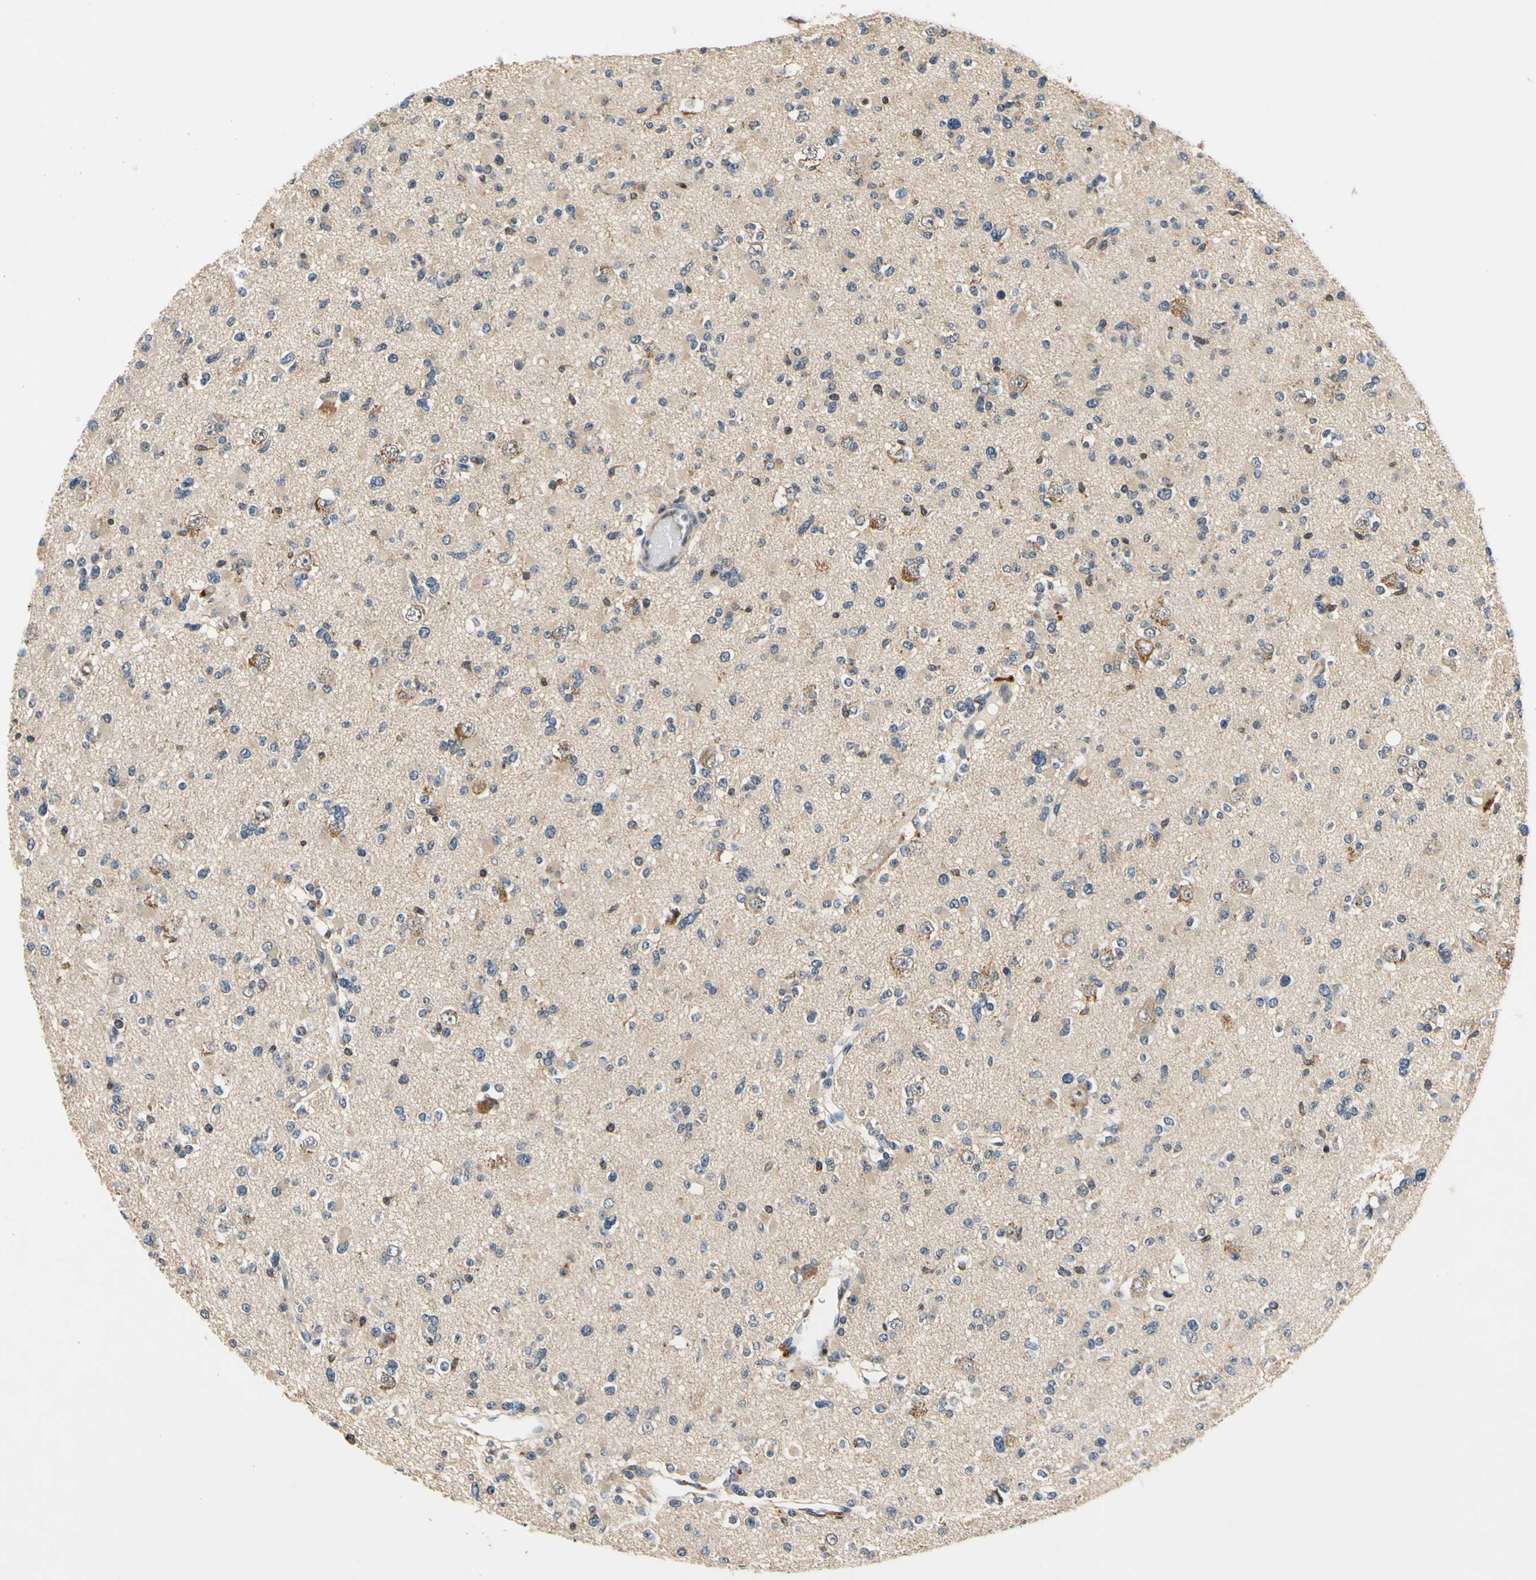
{"staining": {"intensity": "weak", "quantity": ">75%", "location": "cytoplasmic/membranous"}, "tissue": "glioma", "cell_type": "Tumor cells", "image_type": "cancer", "snomed": [{"axis": "morphology", "description": "Glioma, malignant, Low grade"}, {"axis": "topography", "description": "Brain"}], "caption": "Weak cytoplasmic/membranous positivity is appreciated in about >75% of tumor cells in glioma.", "gene": "PLA2G4A", "patient": {"sex": "female", "age": 22}}